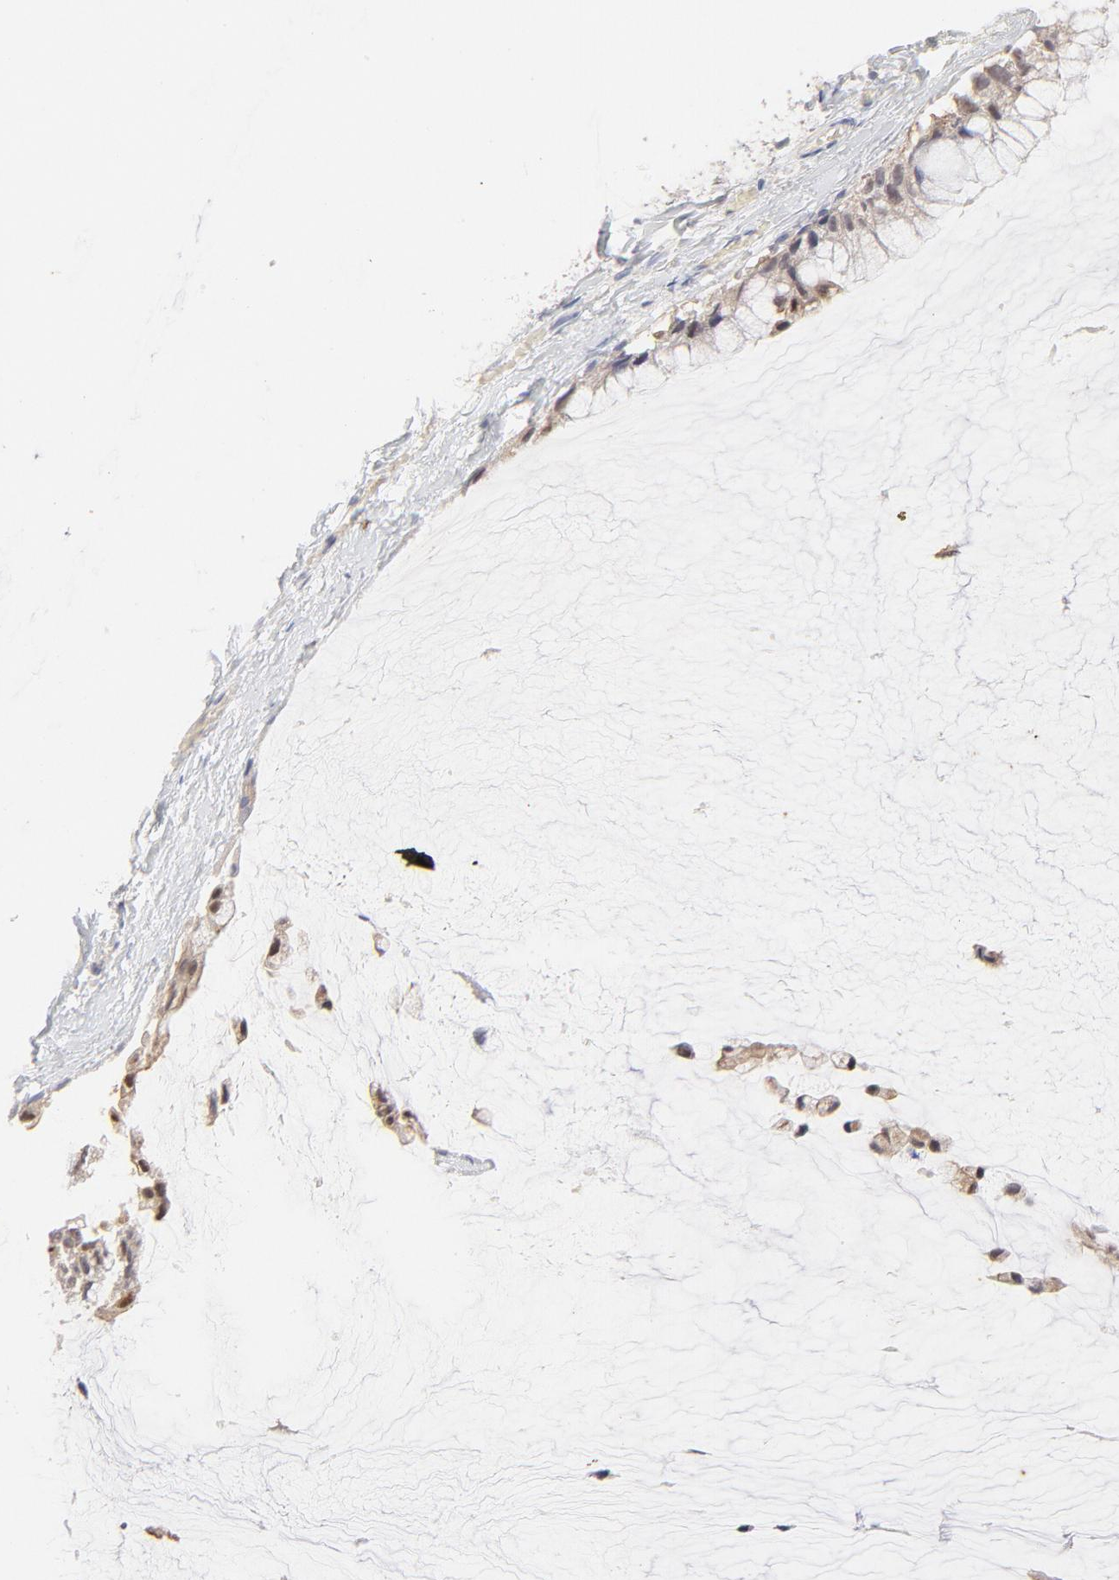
{"staining": {"intensity": "weak", "quantity": "25%-75%", "location": "nuclear"}, "tissue": "ovarian cancer", "cell_type": "Tumor cells", "image_type": "cancer", "snomed": [{"axis": "morphology", "description": "Cystadenocarcinoma, mucinous, NOS"}, {"axis": "topography", "description": "Ovary"}], "caption": "Brown immunohistochemical staining in ovarian cancer (mucinous cystadenocarcinoma) displays weak nuclear staining in about 25%-75% of tumor cells.", "gene": "ELF3", "patient": {"sex": "female", "age": 39}}